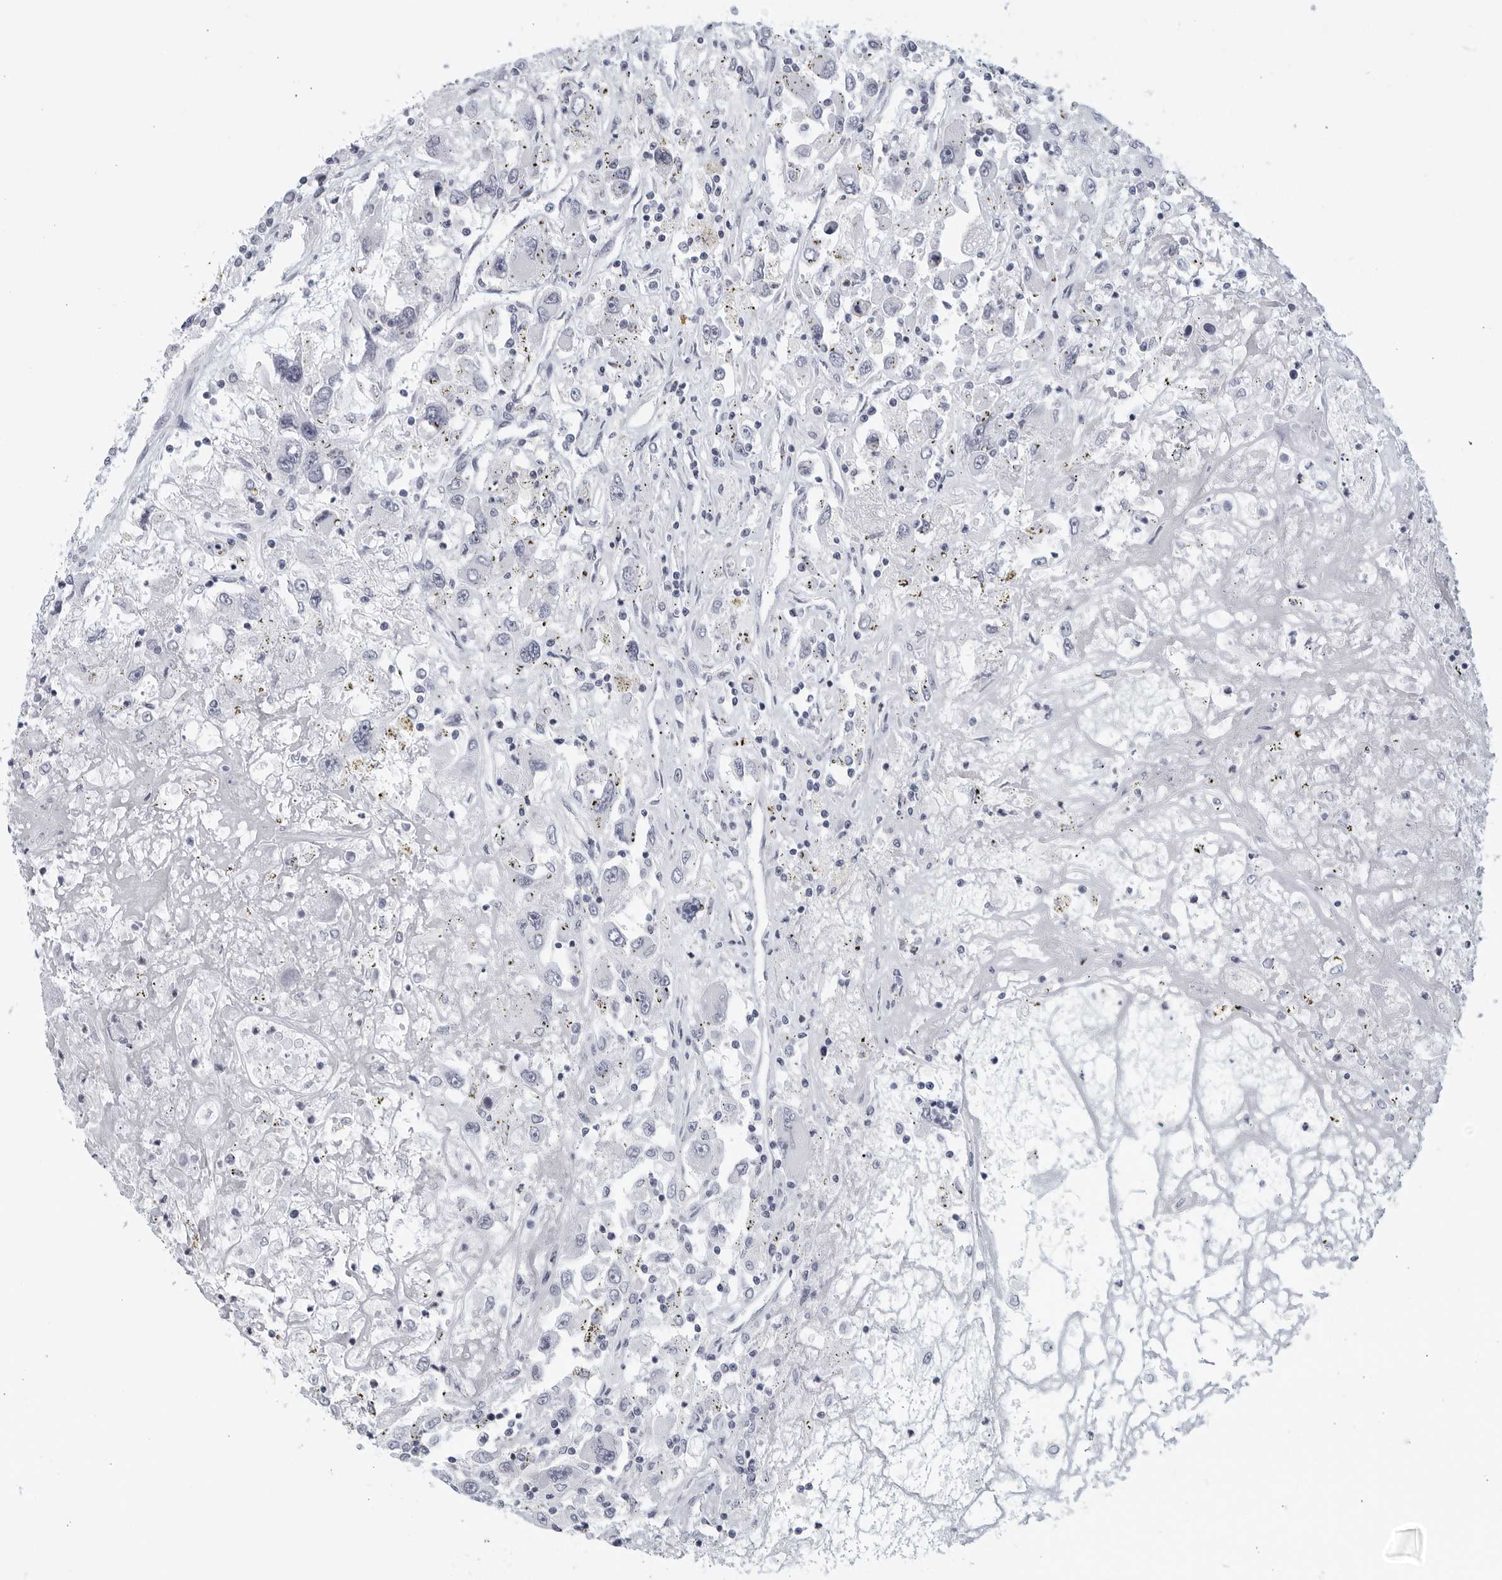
{"staining": {"intensity": "negative", "quantity": "none", "location": "none"}, "tissue": "renal cancer", "cell_type": "Tumor cells", "image_type": "cancer", "snomed": [{"axis": "morphology", "description": "Adenocarcinoma, NOS"}, {"axis": "topography", "description": "Kidney"}], "caption": "The image demonstrates no significant positivity in tumor cells of renal cancer. (Stains: DAB IHC with hematoxylin counter stain, Microscopy: brightfield microscopy at high magnification).", "gene": "KLK7", "patient": {"sex": "female", "age": 52}}